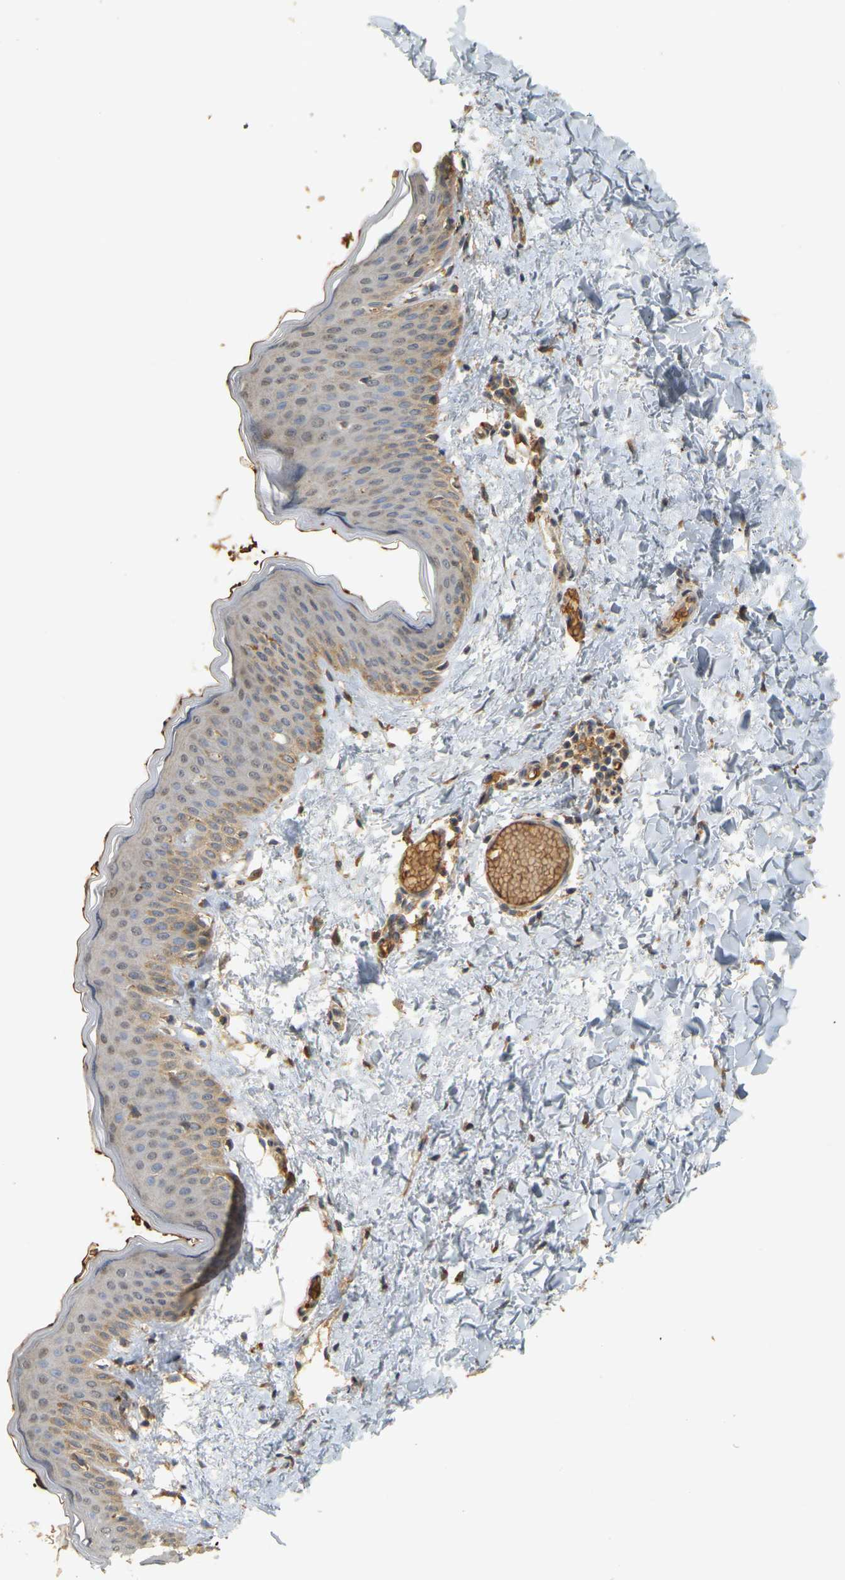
{"staining": {"intensity": "moderate", "quantity": ">75%", "location": "cytoplasmic/membranous"}, "tissue": "skin", "cell_type": "Fibroblasts", "image_type": "normal", "snomed": [{"axis": "morphology", "description": "Normal tissue, NOS"}, {"axis": "topography", "description": "Skin"}], "caption": "DAB (3,3'-diaminobenzidine) immunohistochemical staining of unremarkable skin exhibits moderate cytoplasmic/membranous protein staining in approximately >75% of fibroblasts.", "gene": "MEGF9", "patient": {"sex": "female", "age": 17}}